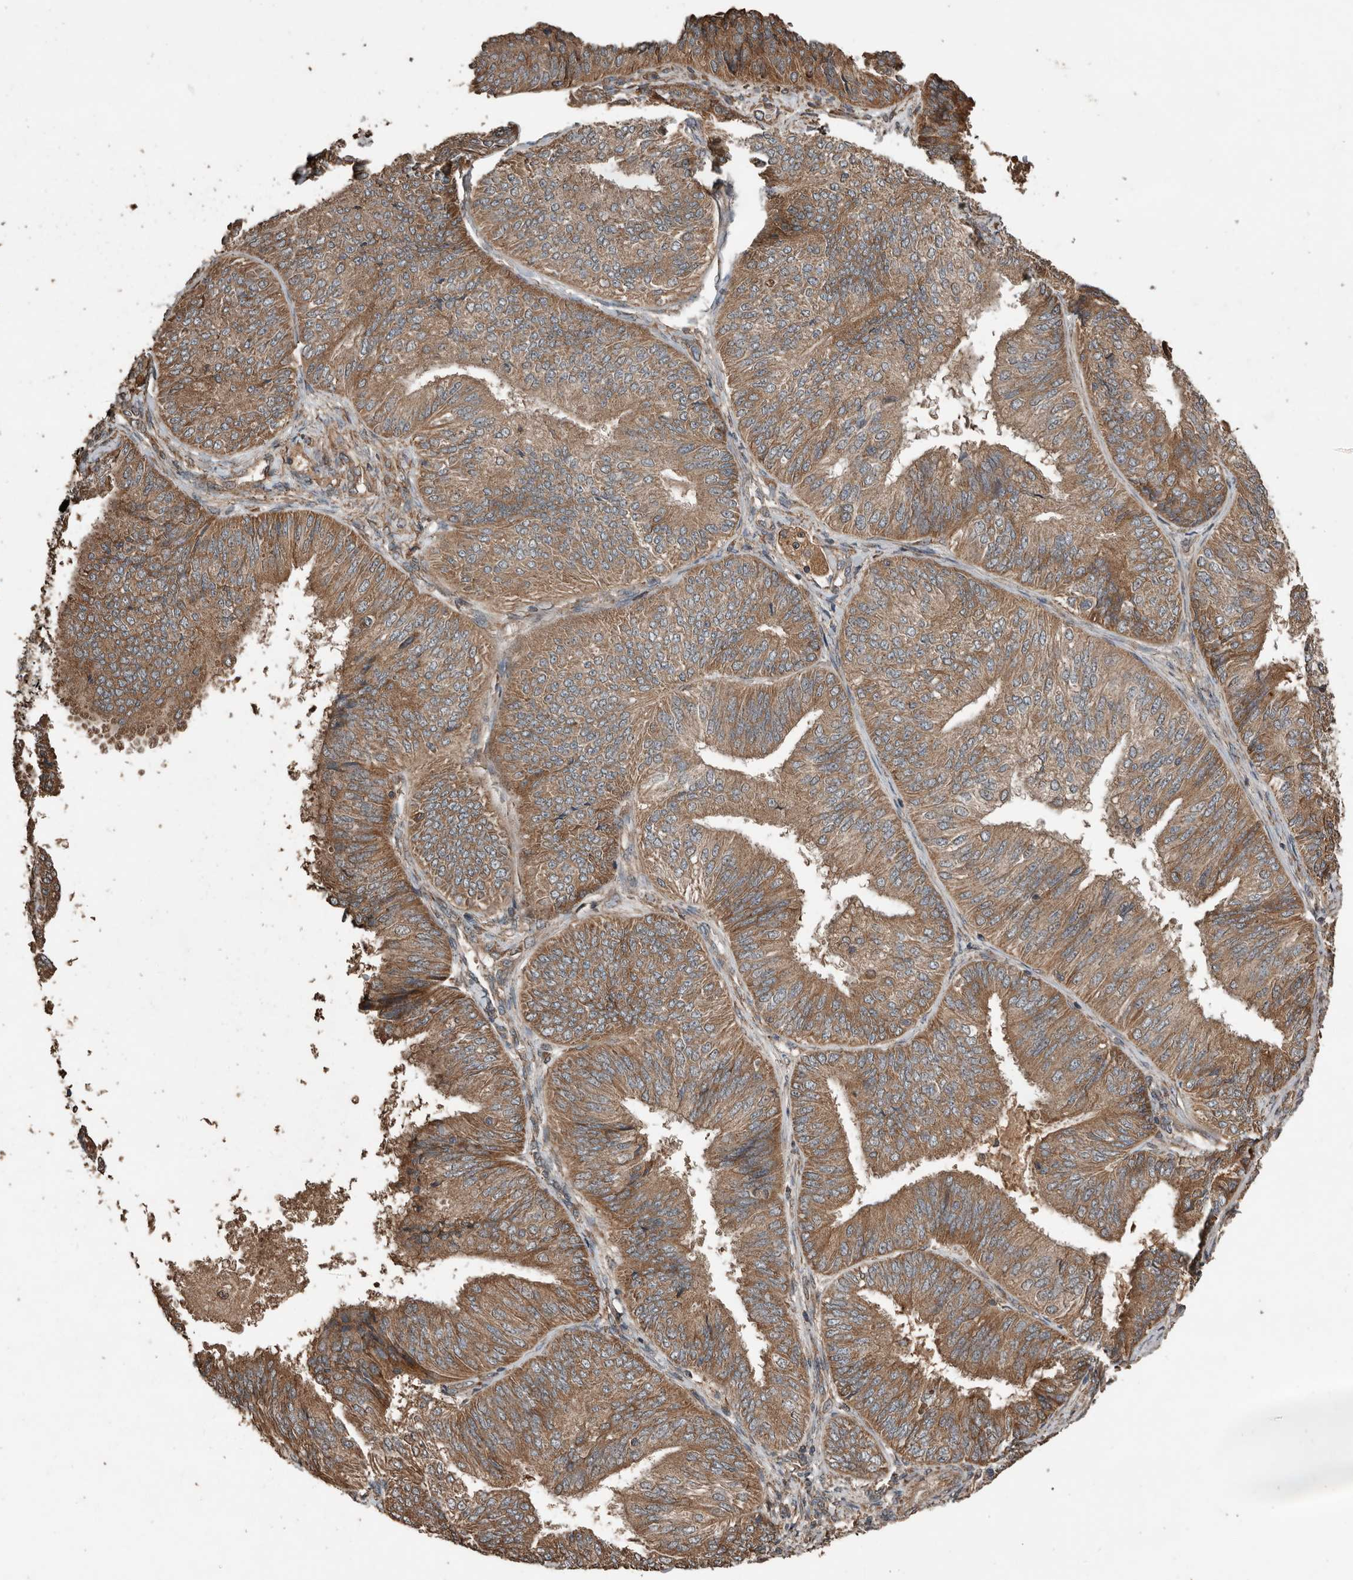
{"staining": {"intensity": "moderate", "quantity": ">75%", "location": "cytoplasmic/membranous"}, "tissue": "endometrial cancer", "cell_type": "Tumor cells", "image_type": "cancer", "snomed": [{"axis": "morphology", "description": "Adenocarcinoma, NOS"}, {"axis": "topography", "description": "Endometrium"}], "caption": "About >75% of tumor cells in human endometrial cancer (adenocarcinoma) show moderate cytoplasmic/membranous protein positivity as visualized by brown immunohistochemical staining.", "gene": "RNF207", "patient": {"sex": "female", "age": 58}}